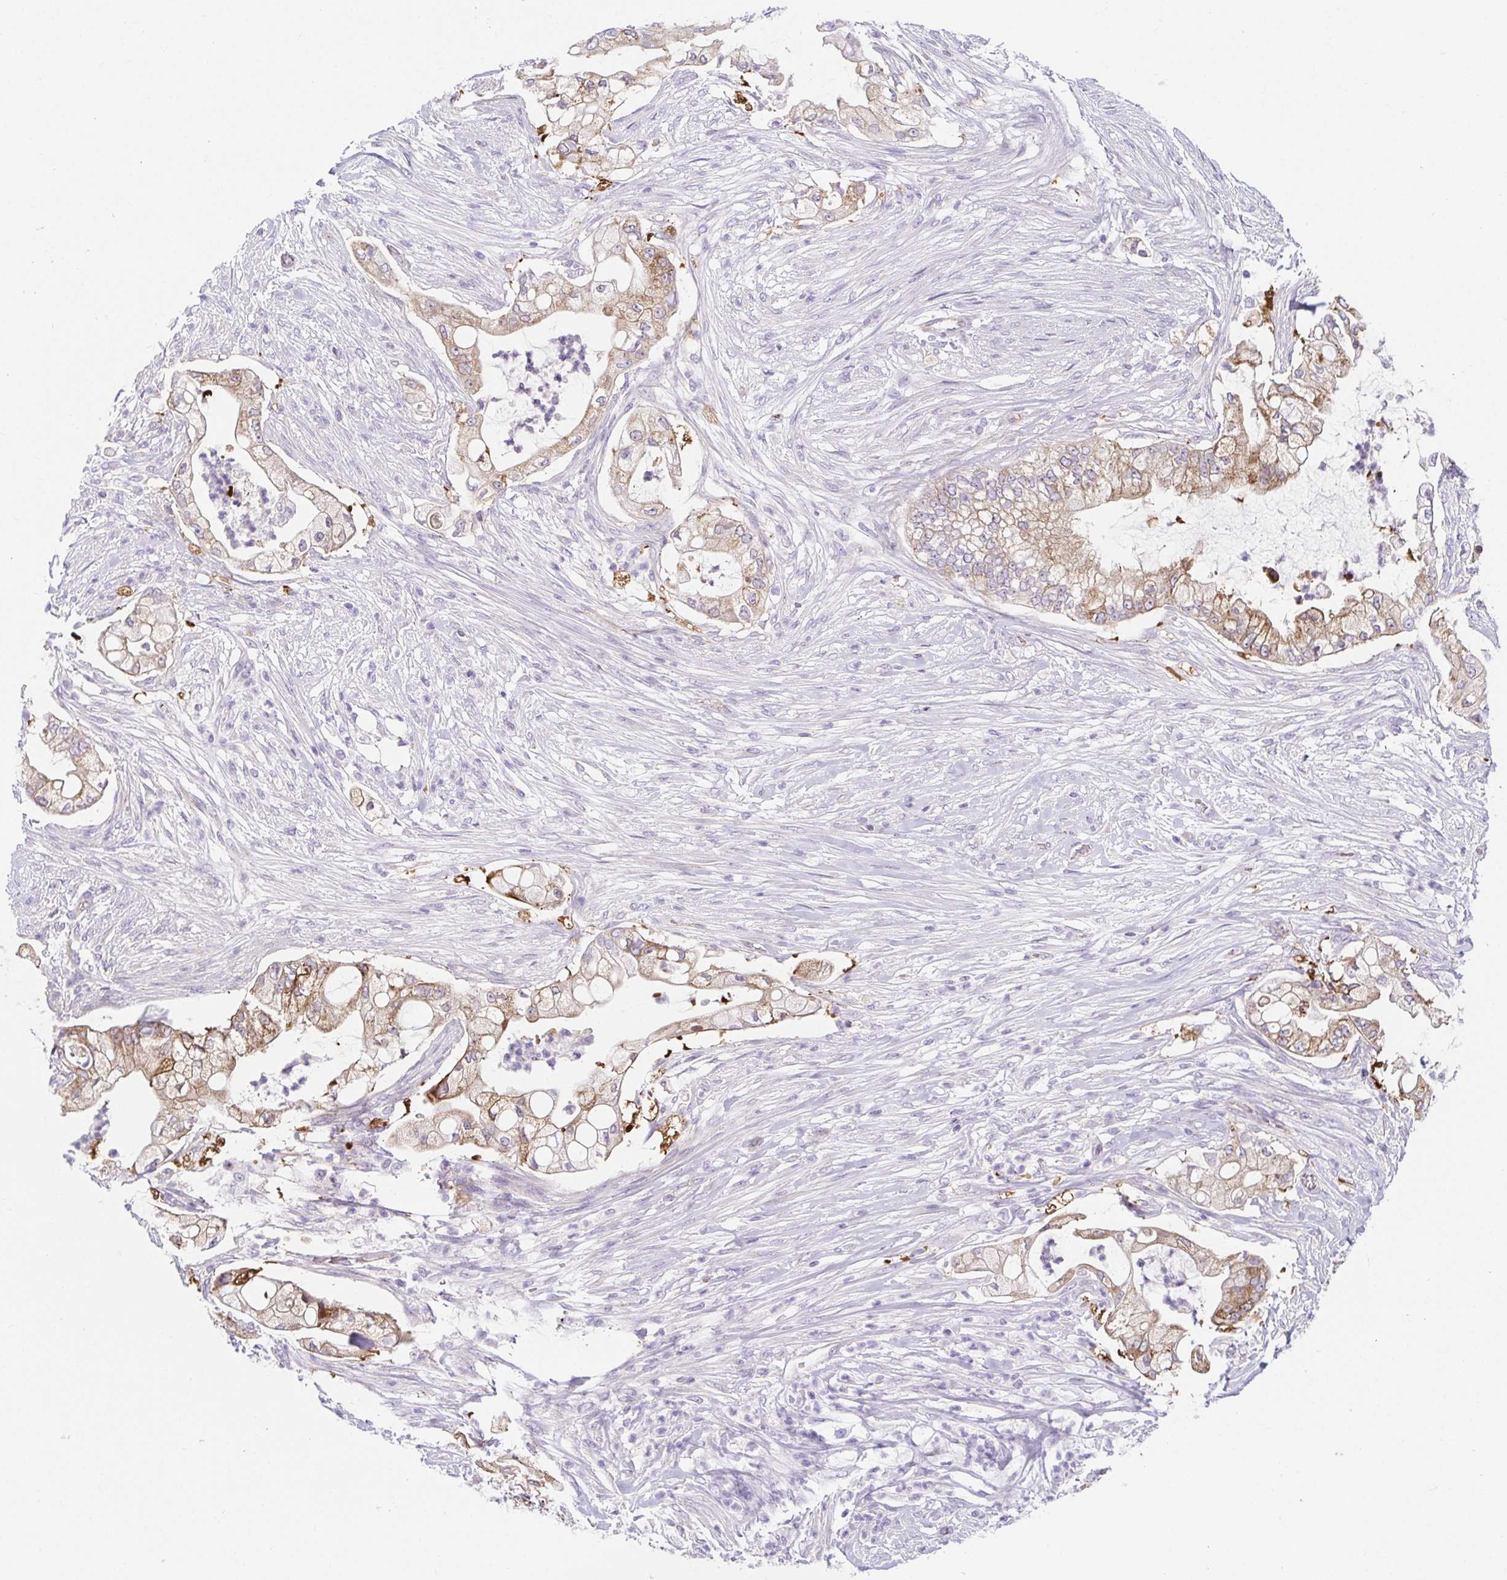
{"staining": {"intensity": "moderate", "quantity": ">75%", "location": "cytoplasmic/membranous"}, "tissue": "pancreatic cancer", "cell_type": "Tumor cells", "image_type": "cancer", "snomed": [{"axis": "morphology", "description": "Adenocarcinoma, NOS"}, {"axis": "topography", "description": "Pancreas"}], "caption": "Human pancreatic cancer (adenocarcinoma) stained with a protein marker demonstrates moderate staining in tumor cells.", "gene": "BCAS1", "patient": {"sex": "female", "age": 69}}